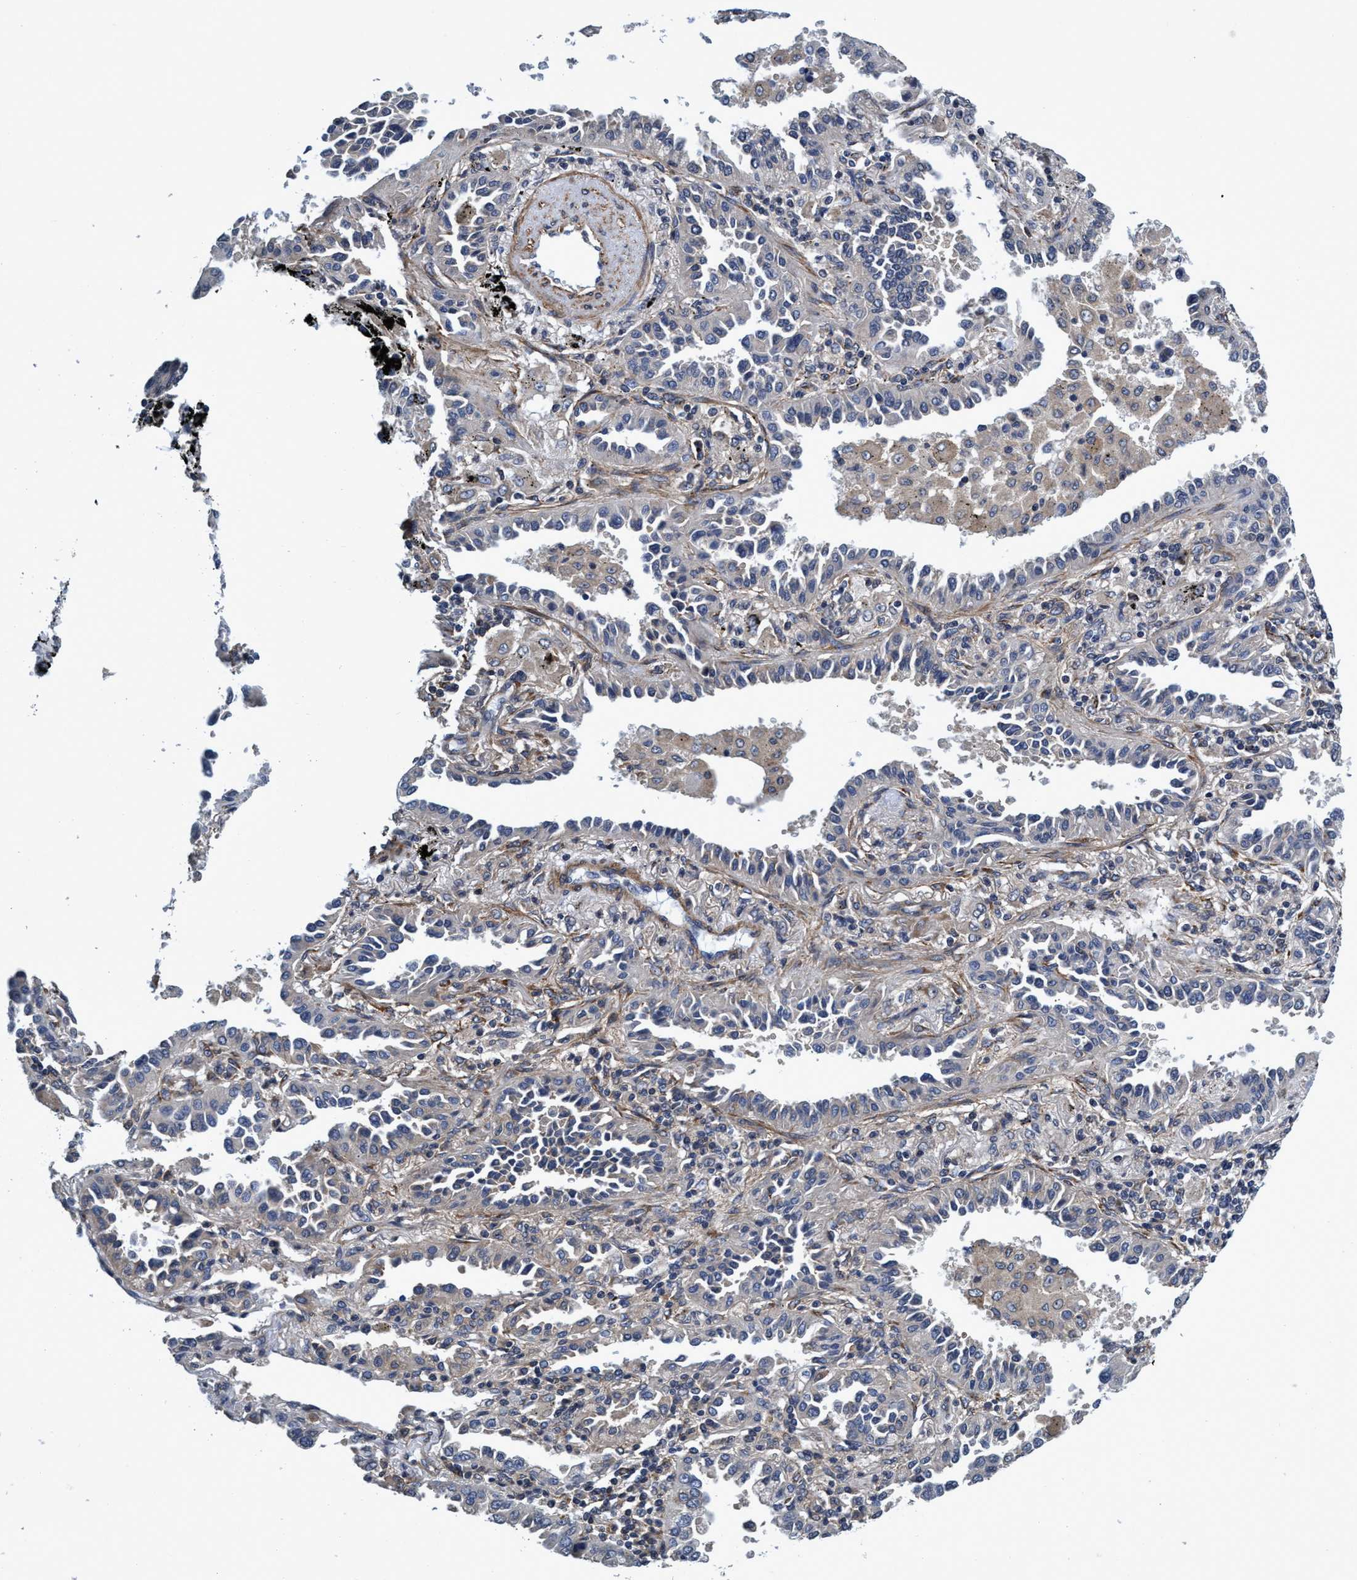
{"staining": {"intensity": "negative", "quantity": "none", "location": "none"}, "tissue": "lung cancer", "cell_type": "Tumor cells", "image_type": "cancer", "snomed": [{"axis": "morphology", "description": "Normal tissue, NOS"}, {"axis": "morphology", "description": "Adenocarcinoma, NOS"}, {"axis": "topography", "description": "Lung"}], "caption": "Lung cancer stained for a protein using immunohistochemistry (IHC) shows no positivity tumor cells.", "gene": "CALCOCO2", "patient": {"sex": "male", "age": 59}}